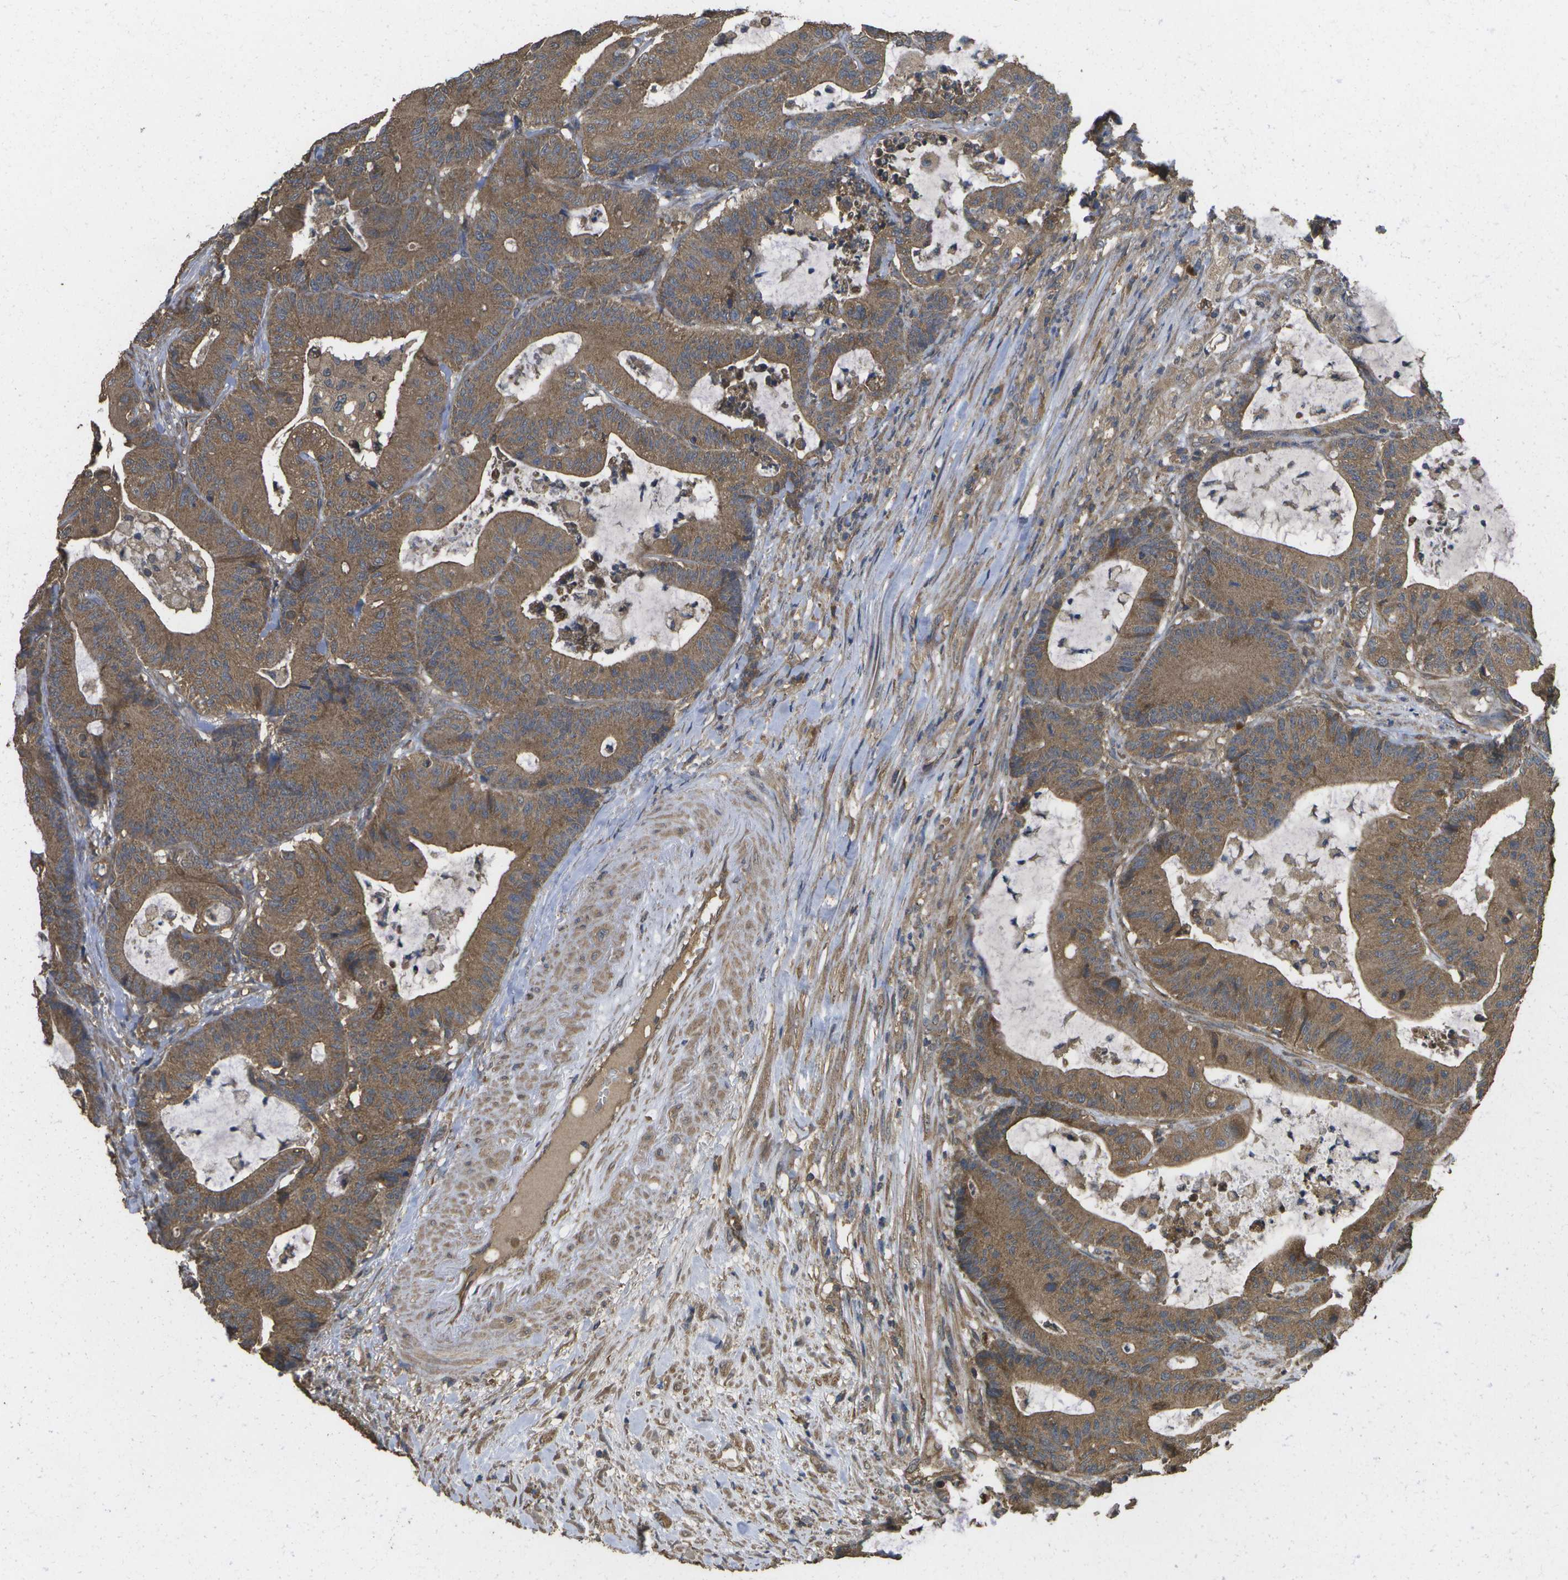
{"staining": {"intensity": "moderate", "quantity": ">75%", "location": "cytoplasmic/membranous"}, "tissue": "colorectal cancer", "cell_type": "Tumor cells", "image_type": "cancer", "snomed": [{"axis": "morphology", "description": "Adenocarcinoma, NOS"}, {"axis": "topography", "description": "Colon"}], "caption": "A brown stain shows moderate cytoplasmic/membranous staining of a protein in human colorectal cancer tumor cells.", "gene": "SACS", "patient": {"sex": "female", "age": 84}}